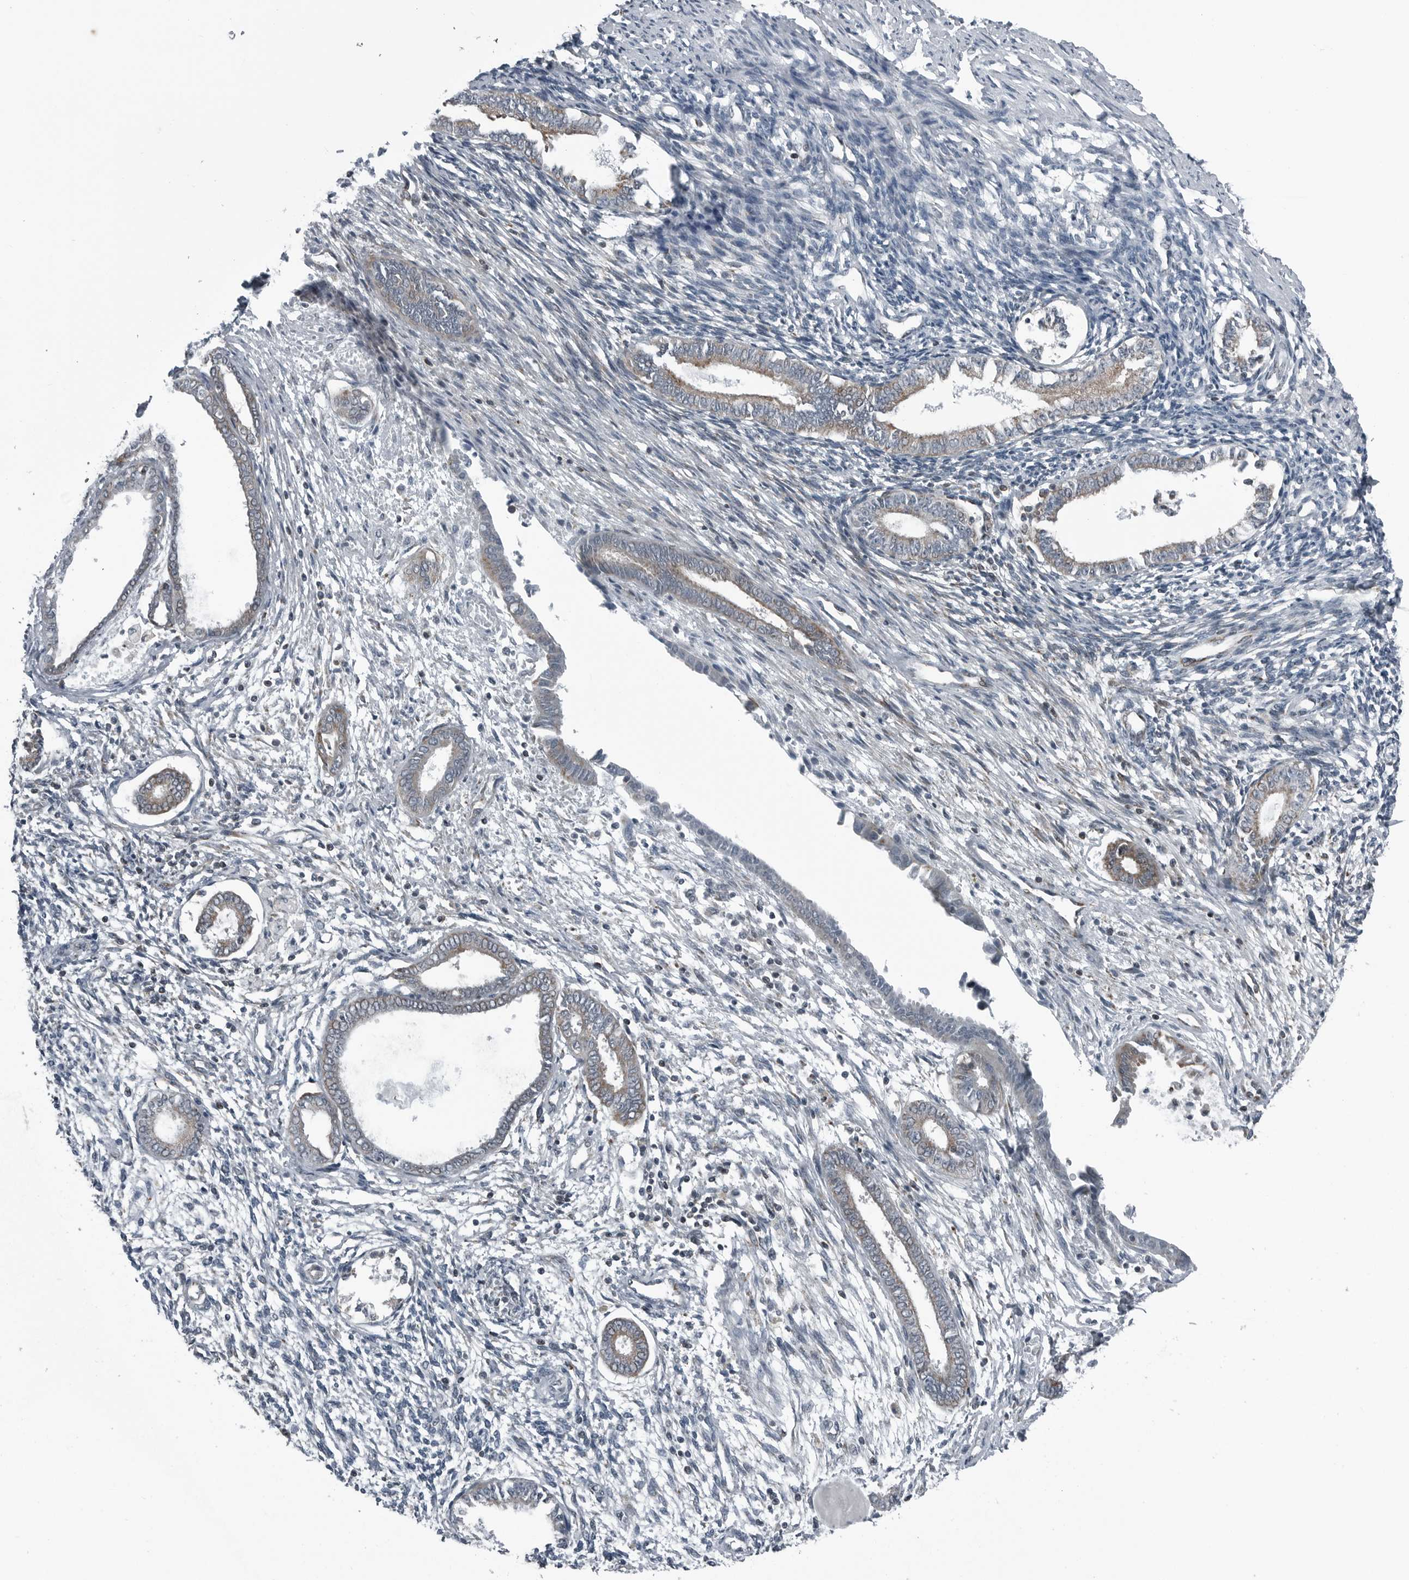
{"staining": {"intensity": "negative", "quantity": "none", "location": "none"}, "tissue": "endometrium", "cell_type": "Cells in endometrial stroma", "image_type": "normal", "snomed": [{"axis": "morphology", "description": "Normal tissue, NOS"}, {"axis": "topography", "description": "Endometrium"}], "caption": "Protein analysis of unremarkable endometrium reveals no significant positivity in cells in endometrial stroma. (Immunohistochemistry, brightfield microscopy, high magnification).", "gene": "GAK", "patient": {"sex": "female", "age": 56}}